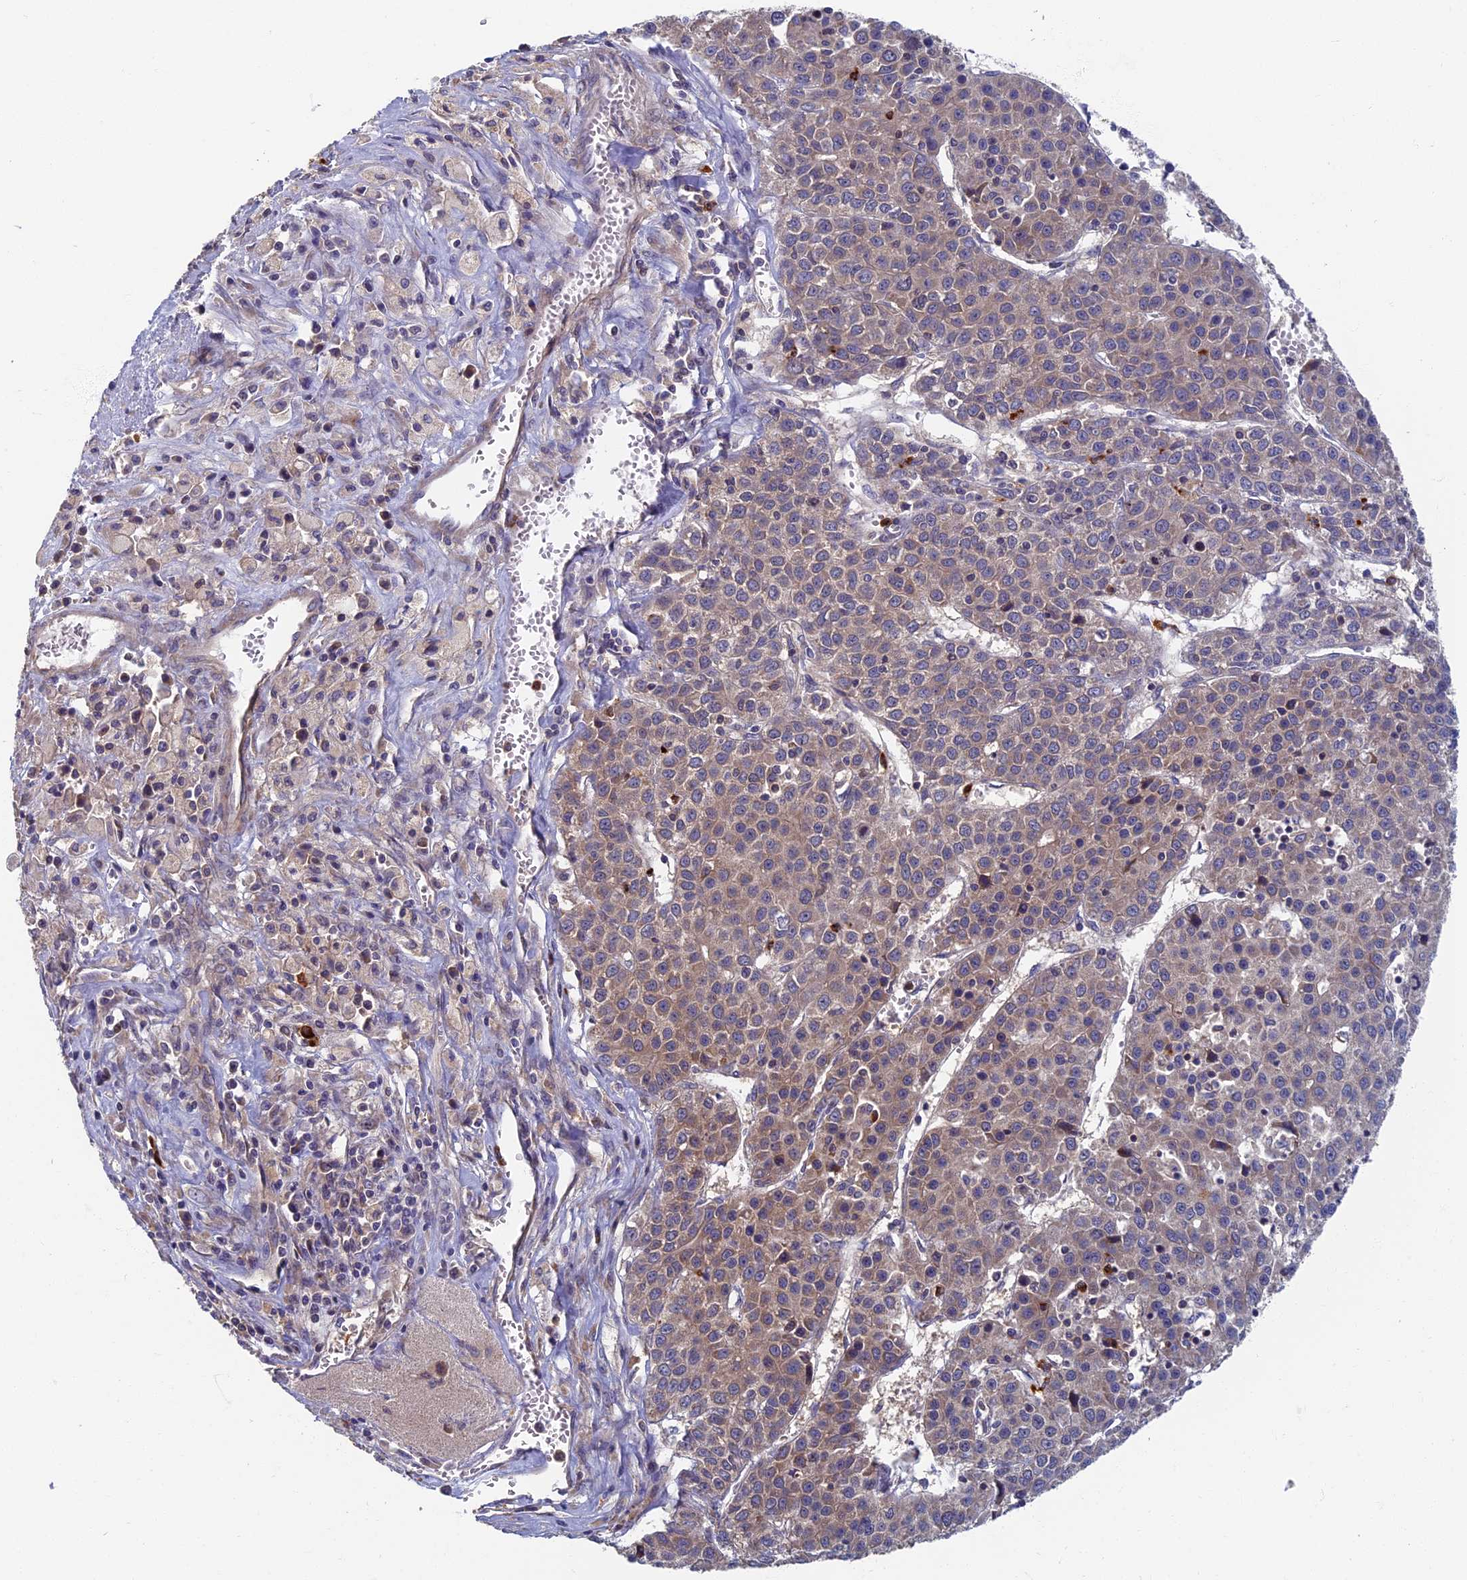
{"staining": {"intensity": "moderate", "quantity": ">75%", "location": "cytoplasmic/membranous"}, "tissue": "liver cancer", "cell_type": "Tumor cells", "image_type": "cancer", "snomed": [{"axis": "morphology", "description": "Carcinoma, Hepatocellular, NOS"}, {"axis": "topography", "description": "Liver"}], "caption": "Immunohistochemistry (IHC) micrograph of neoplastic tissue: human liver cancer (hepatocellular carcinoma) stained using IHC reveals medium levels of moderate protein expression localized specifically in the cytoplasmic/membranous of tumor cells, appearing as a cytoplasmic/membranous brown color.", "gene": "TNK2", "patient": {"sex": "female", "age": 53}}